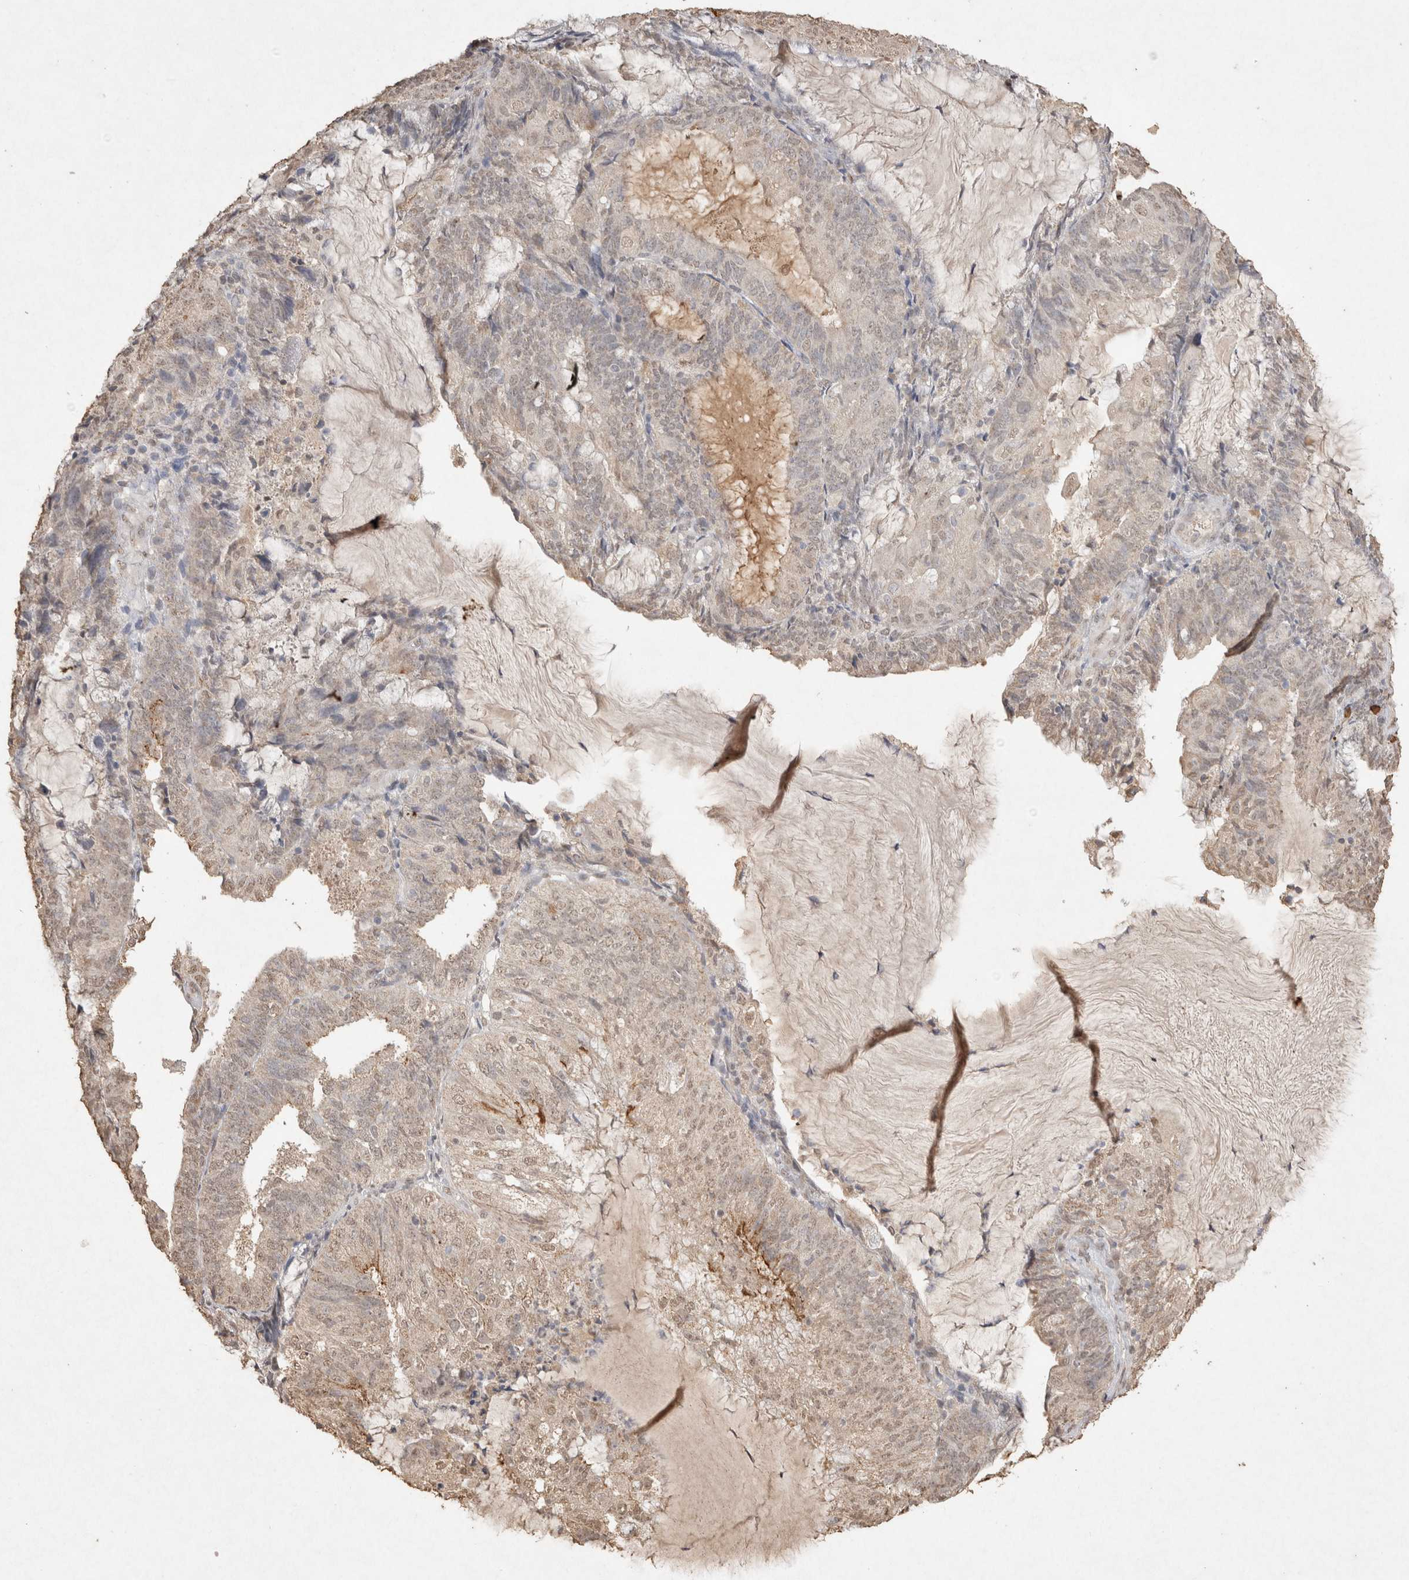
{"staining": {"intensity": "weak", "quantity": "25%-75%", "location": "nuclear"}, "tissue": "endometrial cancer", "cell_type": "Tumor cells", "image_type": "cancer", "snomed": [{"axis": "morphology", "description": "Adenocarcinoma, NOS"}, {"axis": "topography", "description": "Endometrium"}], "caption": "Immunohistochemistry (IHC) photomicrograph of human endometrial adenocarcinoma stained for a protein (brown), which demonstrates low levels of weak nuclear staining in approximately 25%-75% of tumor cells.", "gene": "MLX", "patient": {"sex": "female", "age": 81}}